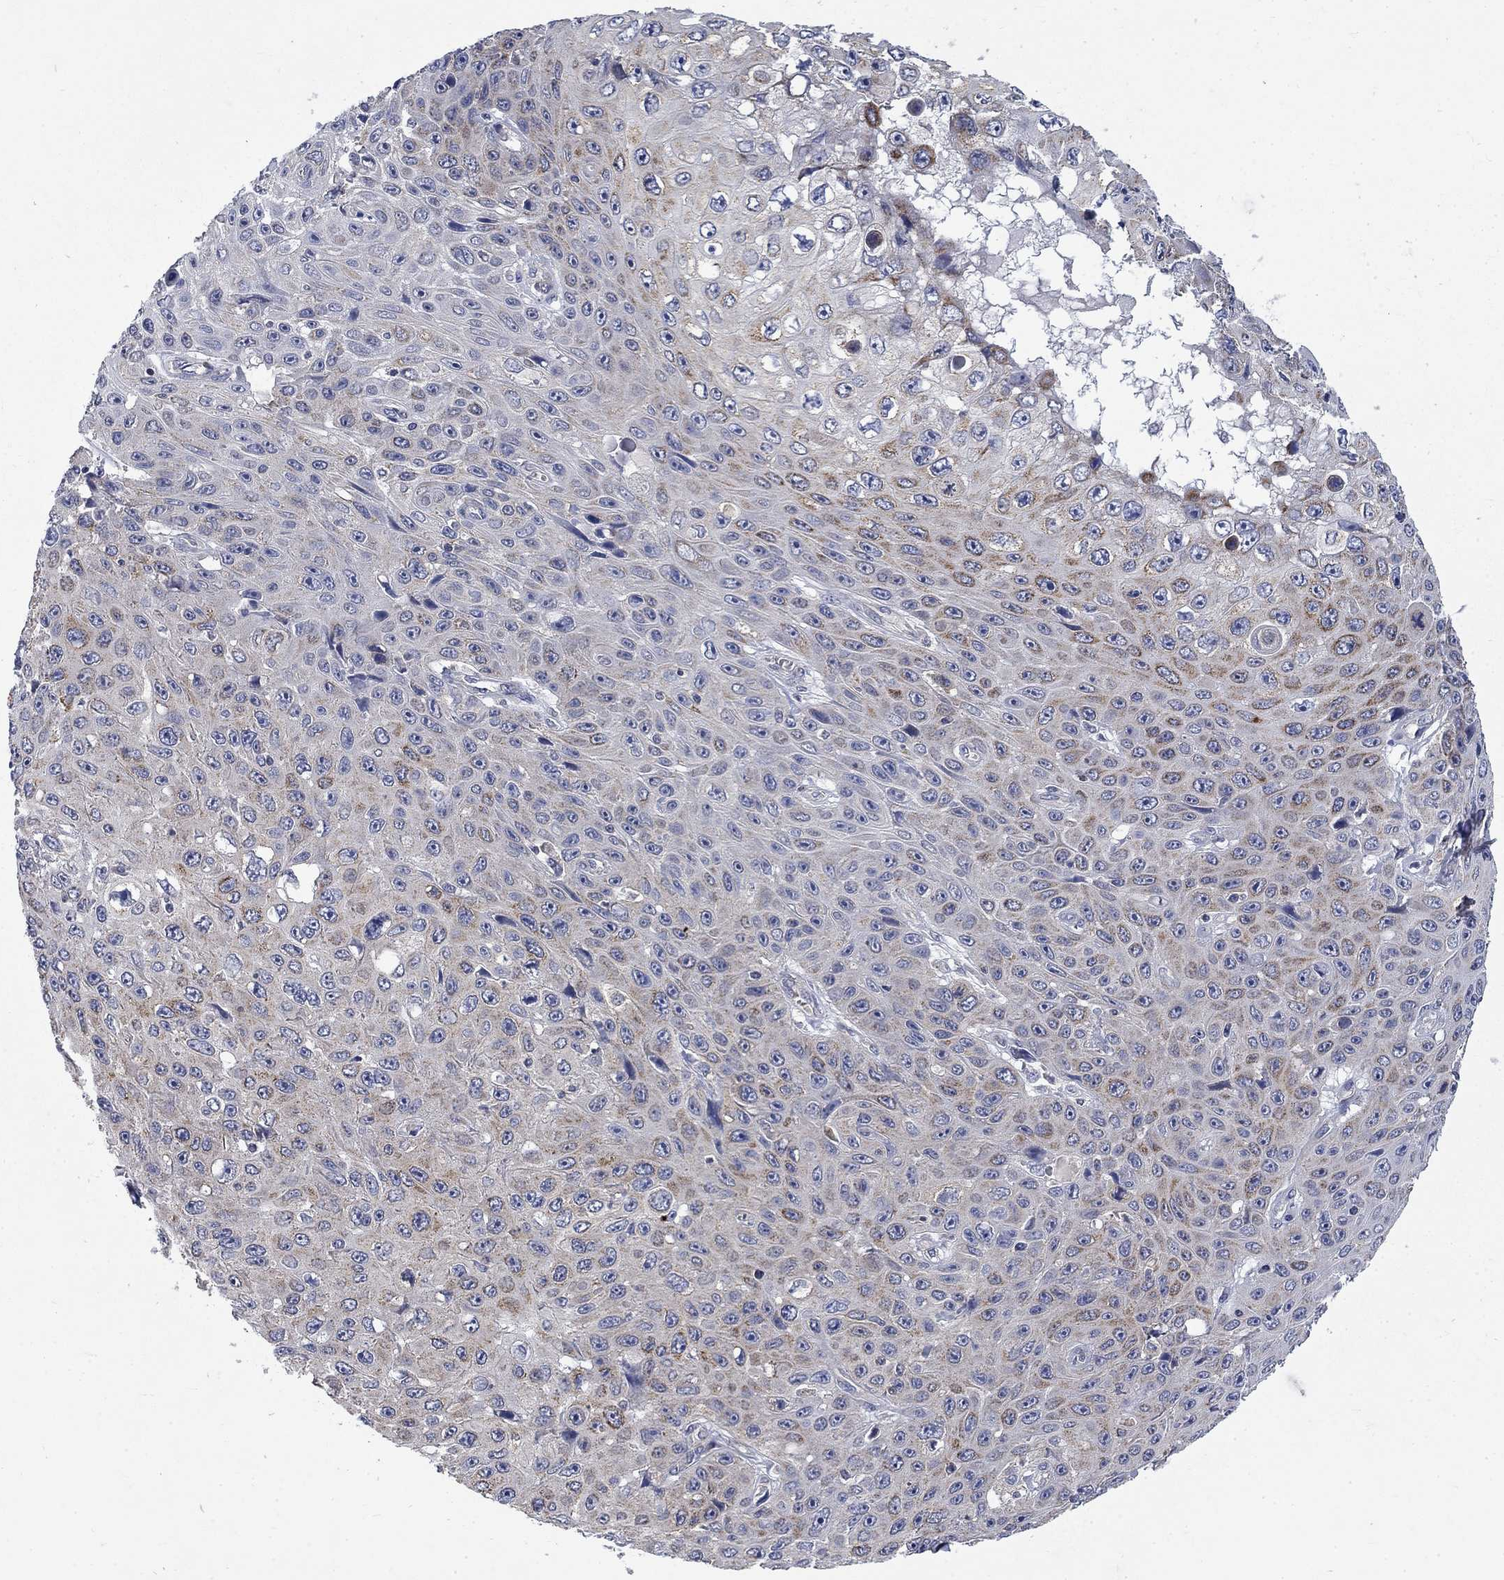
{"staining": {"intensity": "moderate", "quantity": "<25%", "location": "cytoplasmic/membranous"}, "tissue": "skin cancer", "cell_type": "Tumor cells", "image_type": "cancer", "snomed": [{"axis": "morphology", "description": "Squamous cell carcinoma, NOS"}, {"axis": "topography", "description": "Skin"}], "caption": "Brown immunohistochemical staining in human skin cancer reveals moderate cytoplasmic/membranous staining in about <25% of tumor cells.", "gene": "HSPA12A", "patient": {"sex": "male", "age": 82}}